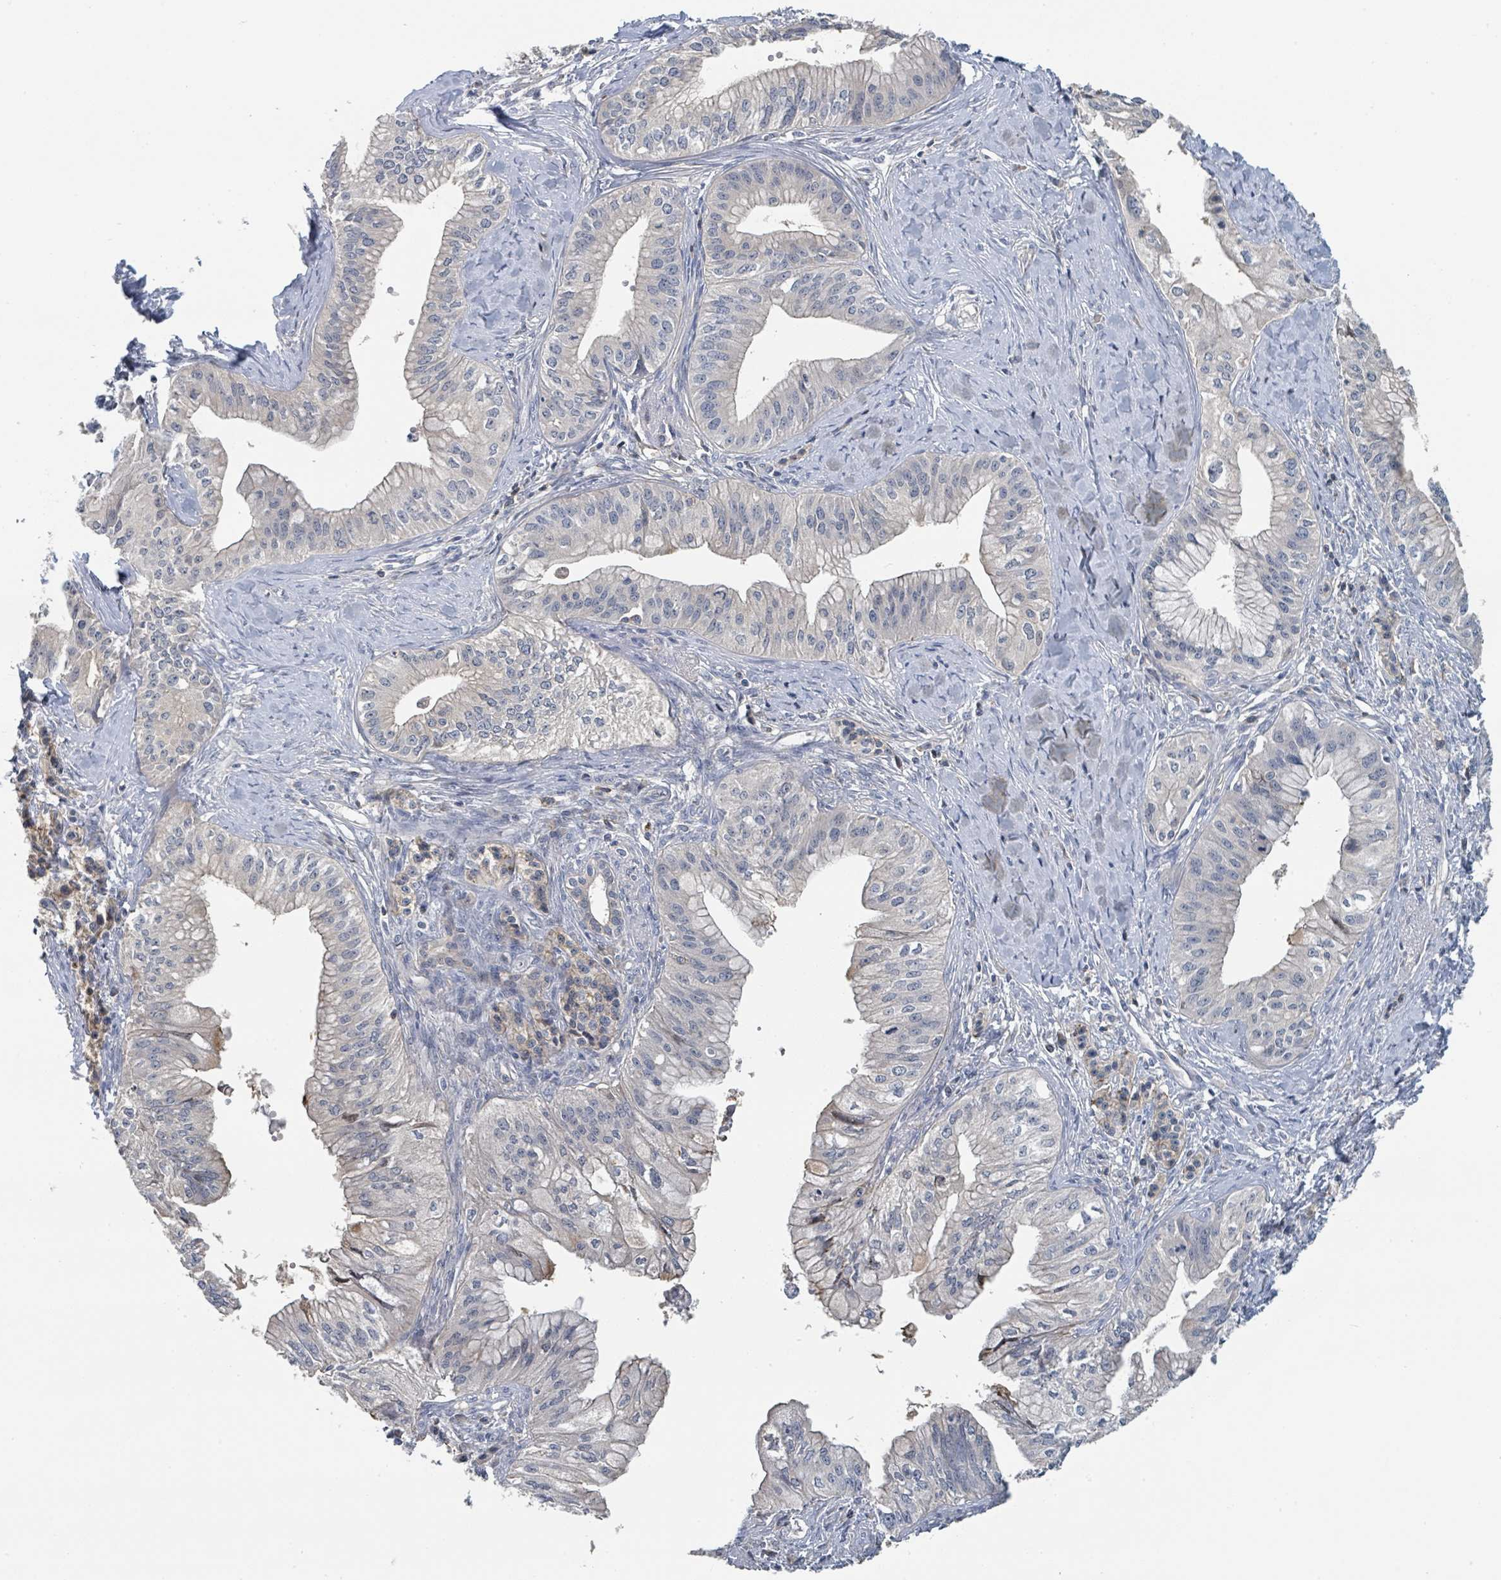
{"staining": {"intensity": "negative", "quantity": "none", "location": "none"}, "tissue": "pancreatic cancer", "cell_type": "Tumor cells", "image_type": "cancer", "snomed": [{"axis": "morphology", "description": "Adenocarcinoma, NOS"}, {"axis": "topography", "description": "Pancreas"}], "caption": "High magnification brightfield microscopy of pancreatic adenocarcinoma stained with DAB (brown) and counterstained with hematoxylin (blue): tumor cells show no significant expression. The staining was performed using DAB (3,3'-diaminobenzidine) to visualize the protein expression in brown, while the nuclei were stained in blue with hematoxylin (Magnification: 20x).", "gene": "LRRC42", "patient": {"sex": "male", "age": 71}}